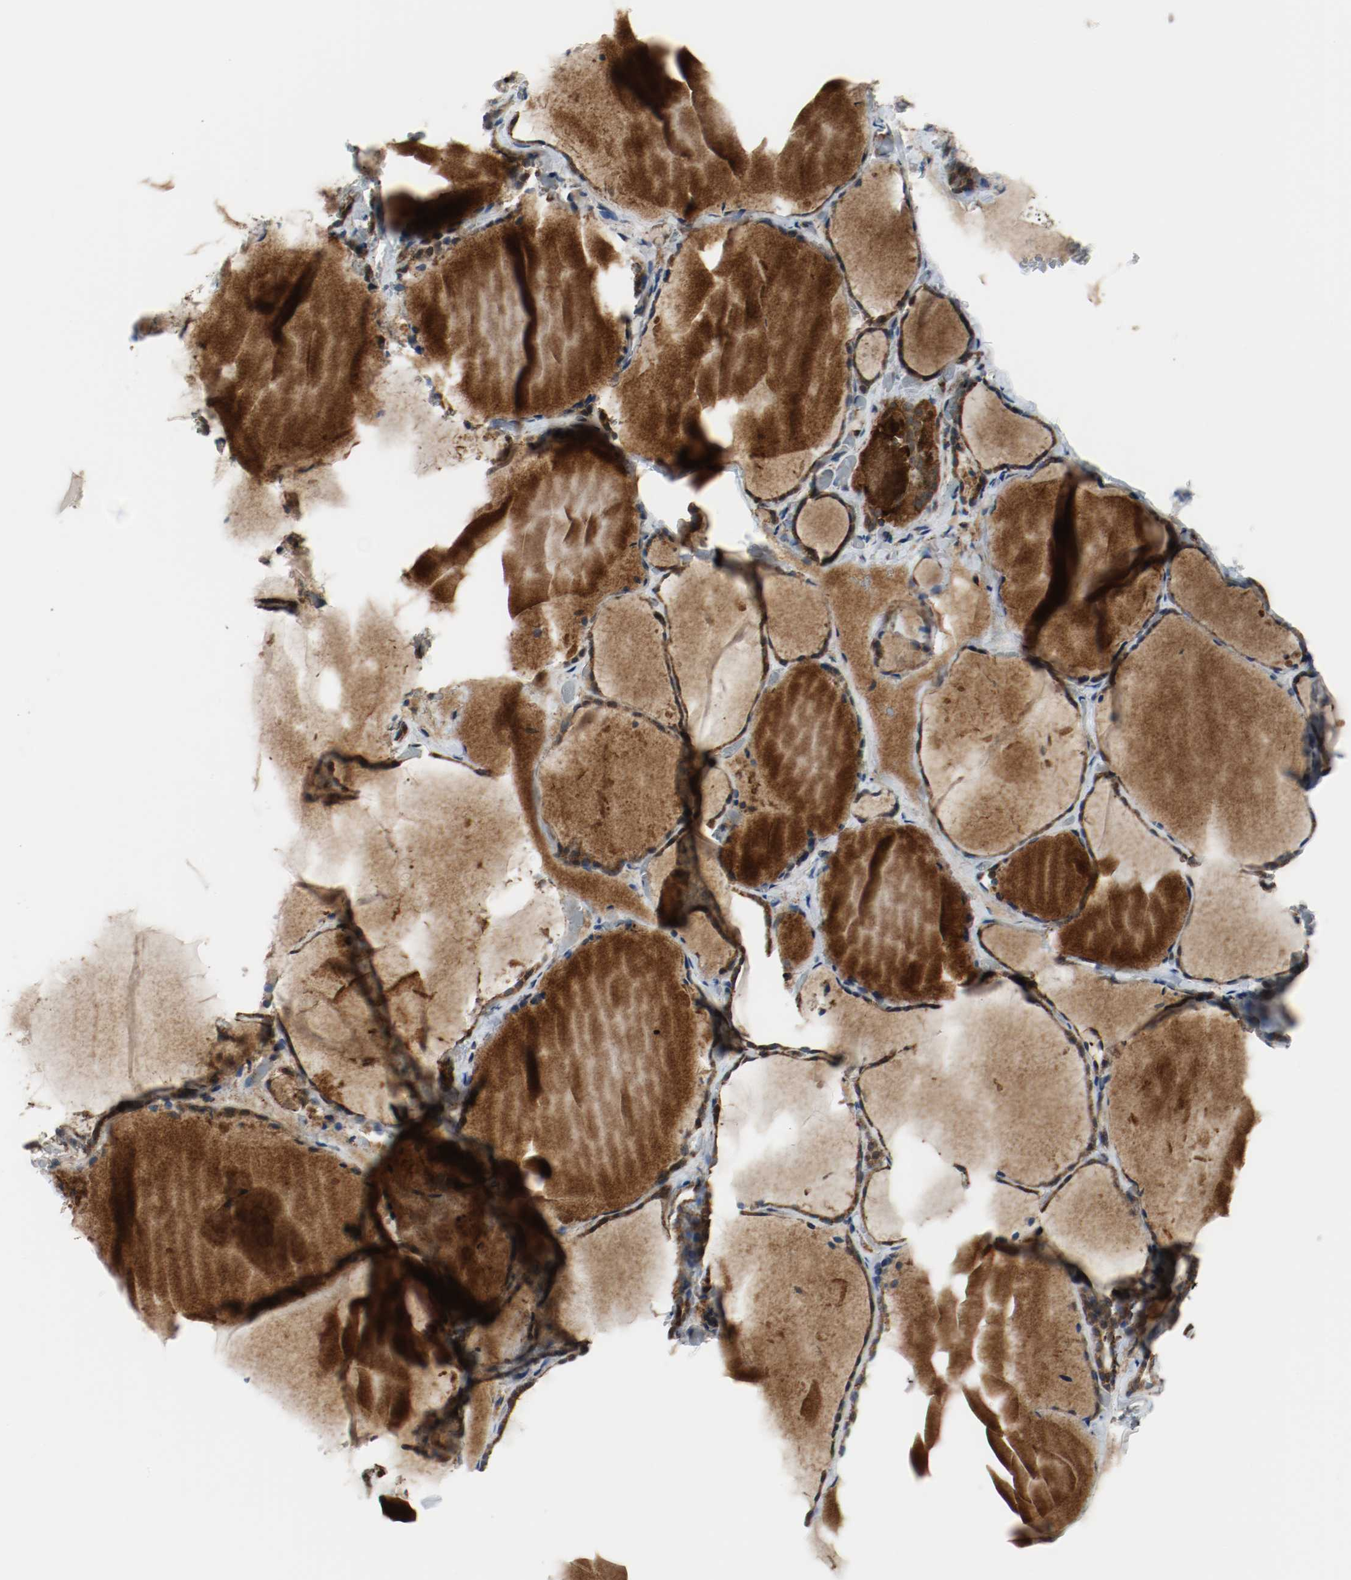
{"staining": {"intensity": "strong", "quantity": ">75%", "location": "cytoplasmic/membranous"}, "tissue": "thyroid gland", "cell_type": "Glandular cells", "image_type": "normal", "snomed": [{"axis": "morphology", "description": "Normal tissue, NOS"}, {"axis": "topography", "description": "Thyroid gland"}], "caption": "Thyroid gland stained for a protein displays strong cytoplasmic/membranous positivity in glandular cells. Nuclei are stained in blue.", "gene": "TXNRD1", "patient": {"sex": "female", "age": 22}}